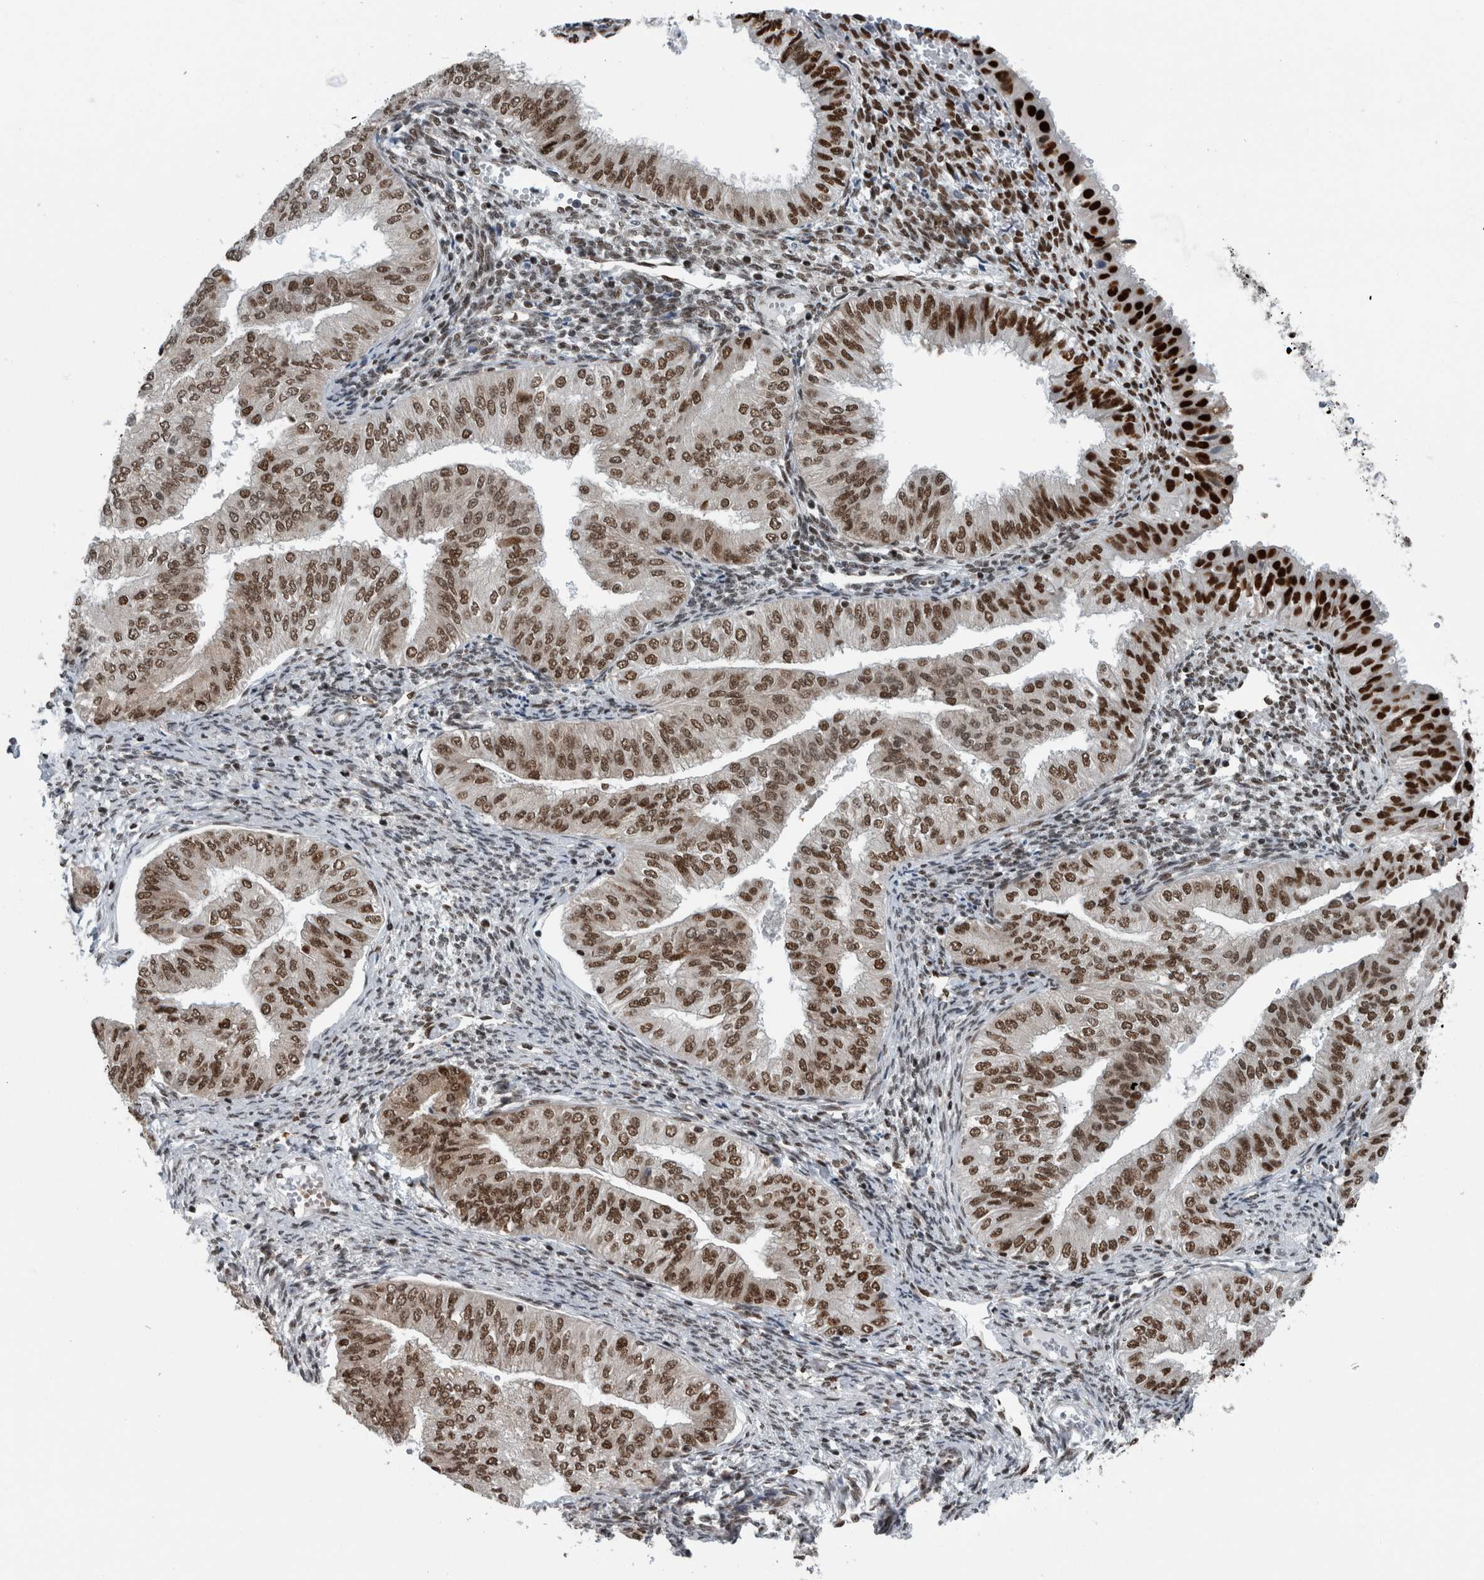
{"staining": {"intensity": "strong", "quantity": "25%-75%", "location": "nuclear"}, "tissue": "endometrial cancer", "cell_type": "Tumor cells", "image_type": "cancer", "snomed": [{"axis": "morphology", "description": "Normal tissue, NOS"}, {"axis": "morphology", "description": "Adenocarcinoma, NOS"}, {"axis": "topography", "description": "Endometrium"}], "caption": "Protein staining displays strong nuclear positivity in about 25%-75% of tumor cells in endometrial cancer.", "gene": "DNMT3A", "patient": {"sex": "female", "age": 53}}